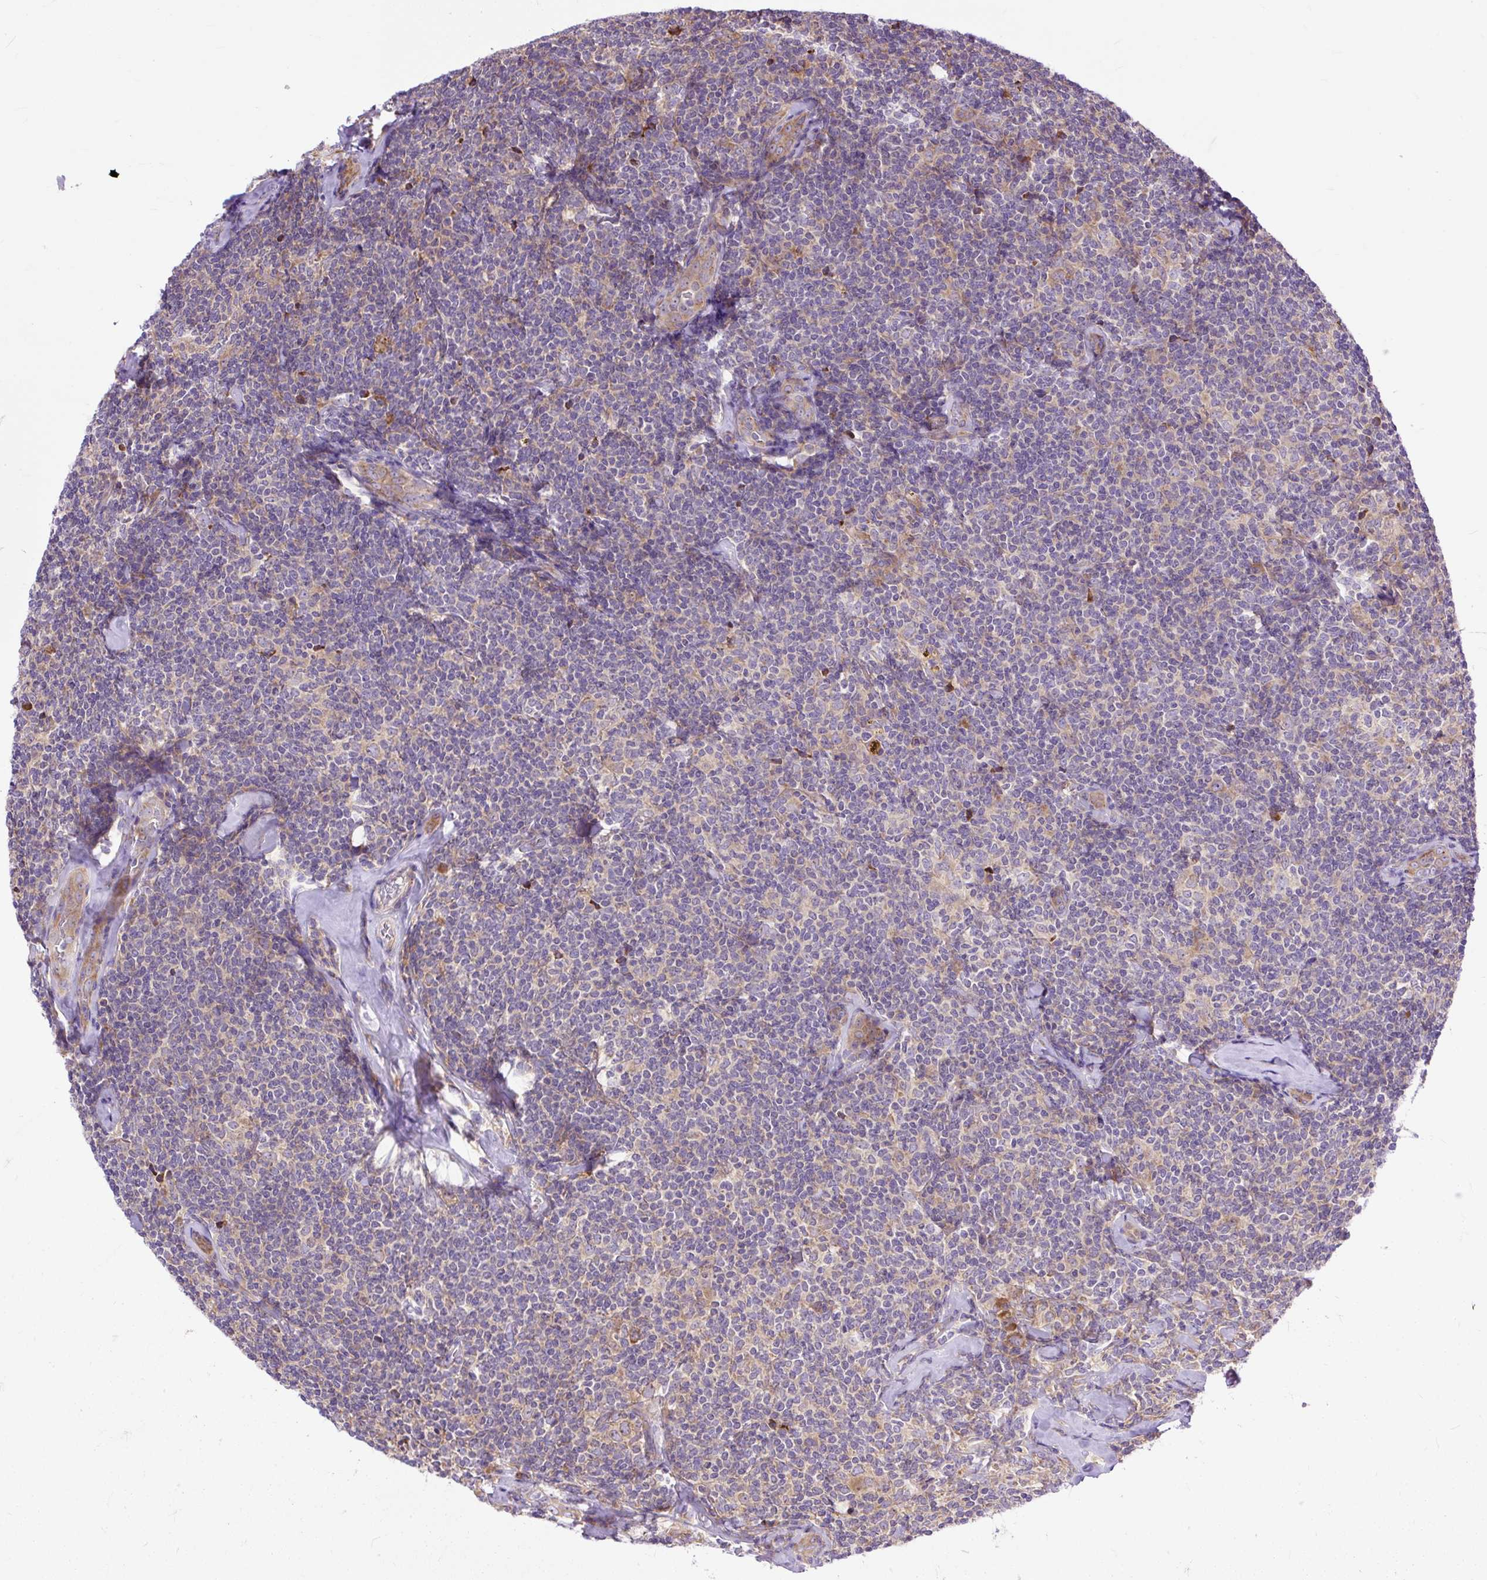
{"staining": {"intensity": "moderate", "quantity": "<25%", "location": "cytoplasmic/membranous"}, "tissue": "lymphoma", "cell_type": "Tumor cells", "image_type": "cancer", "snomed": [{"axis": "morphology", "description": "Malignant lymphoma, non-Hodgkin's type, Low grade"}, {"axis": "topography", "description": "Lymph node"}], "caption": "An image of human malignant lymphoma, non-Hodgkin's type (low-grade) stained for a protein displays moderate cytoplasmic/membranous brown staining in tumor cells.", "gene": "RPS5", "patient": {"sex": "female", "age": 56}}